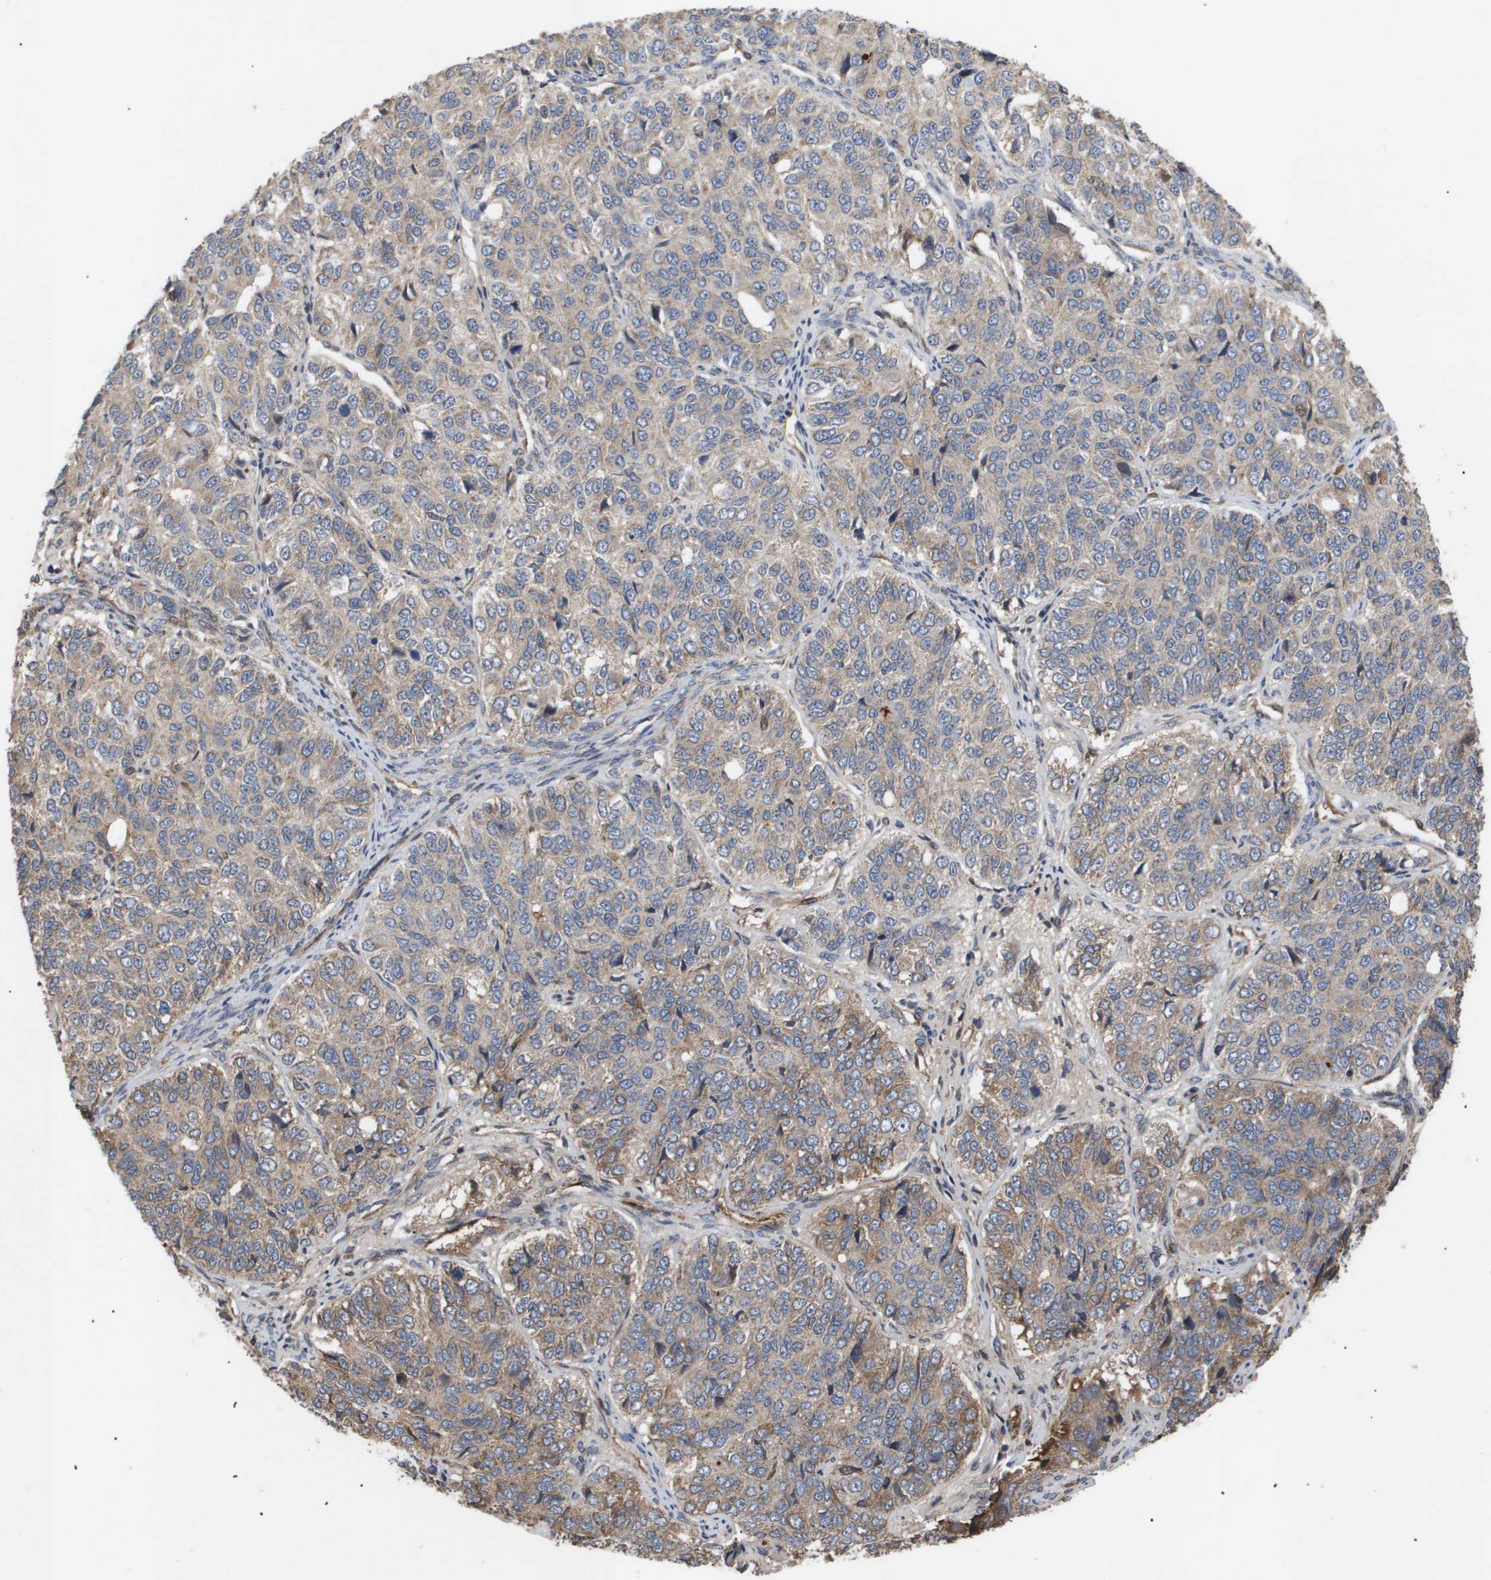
{"staining": {"intensity": "weak", "quantity": ">75%", "location": "cytoplasmic/membranous"}, "tissue": "ovarian cancer", "cell_type": "Tumor cells", "image_type": "cancer", "snomed": [{"axis": "morphology", "description": "Carcinoma, endometroid"}, {"axis": "topography", "description": "Ovary"}], "caption": "Brown immunohistochemical staining in human ovarian cancer (endometroid carcinoma) displays weak cytoplasmic/membranous positivity in approximately >75% of tumor cells.", "gene": "TNS1", "patient": {"sex": "female", "age": 51}}